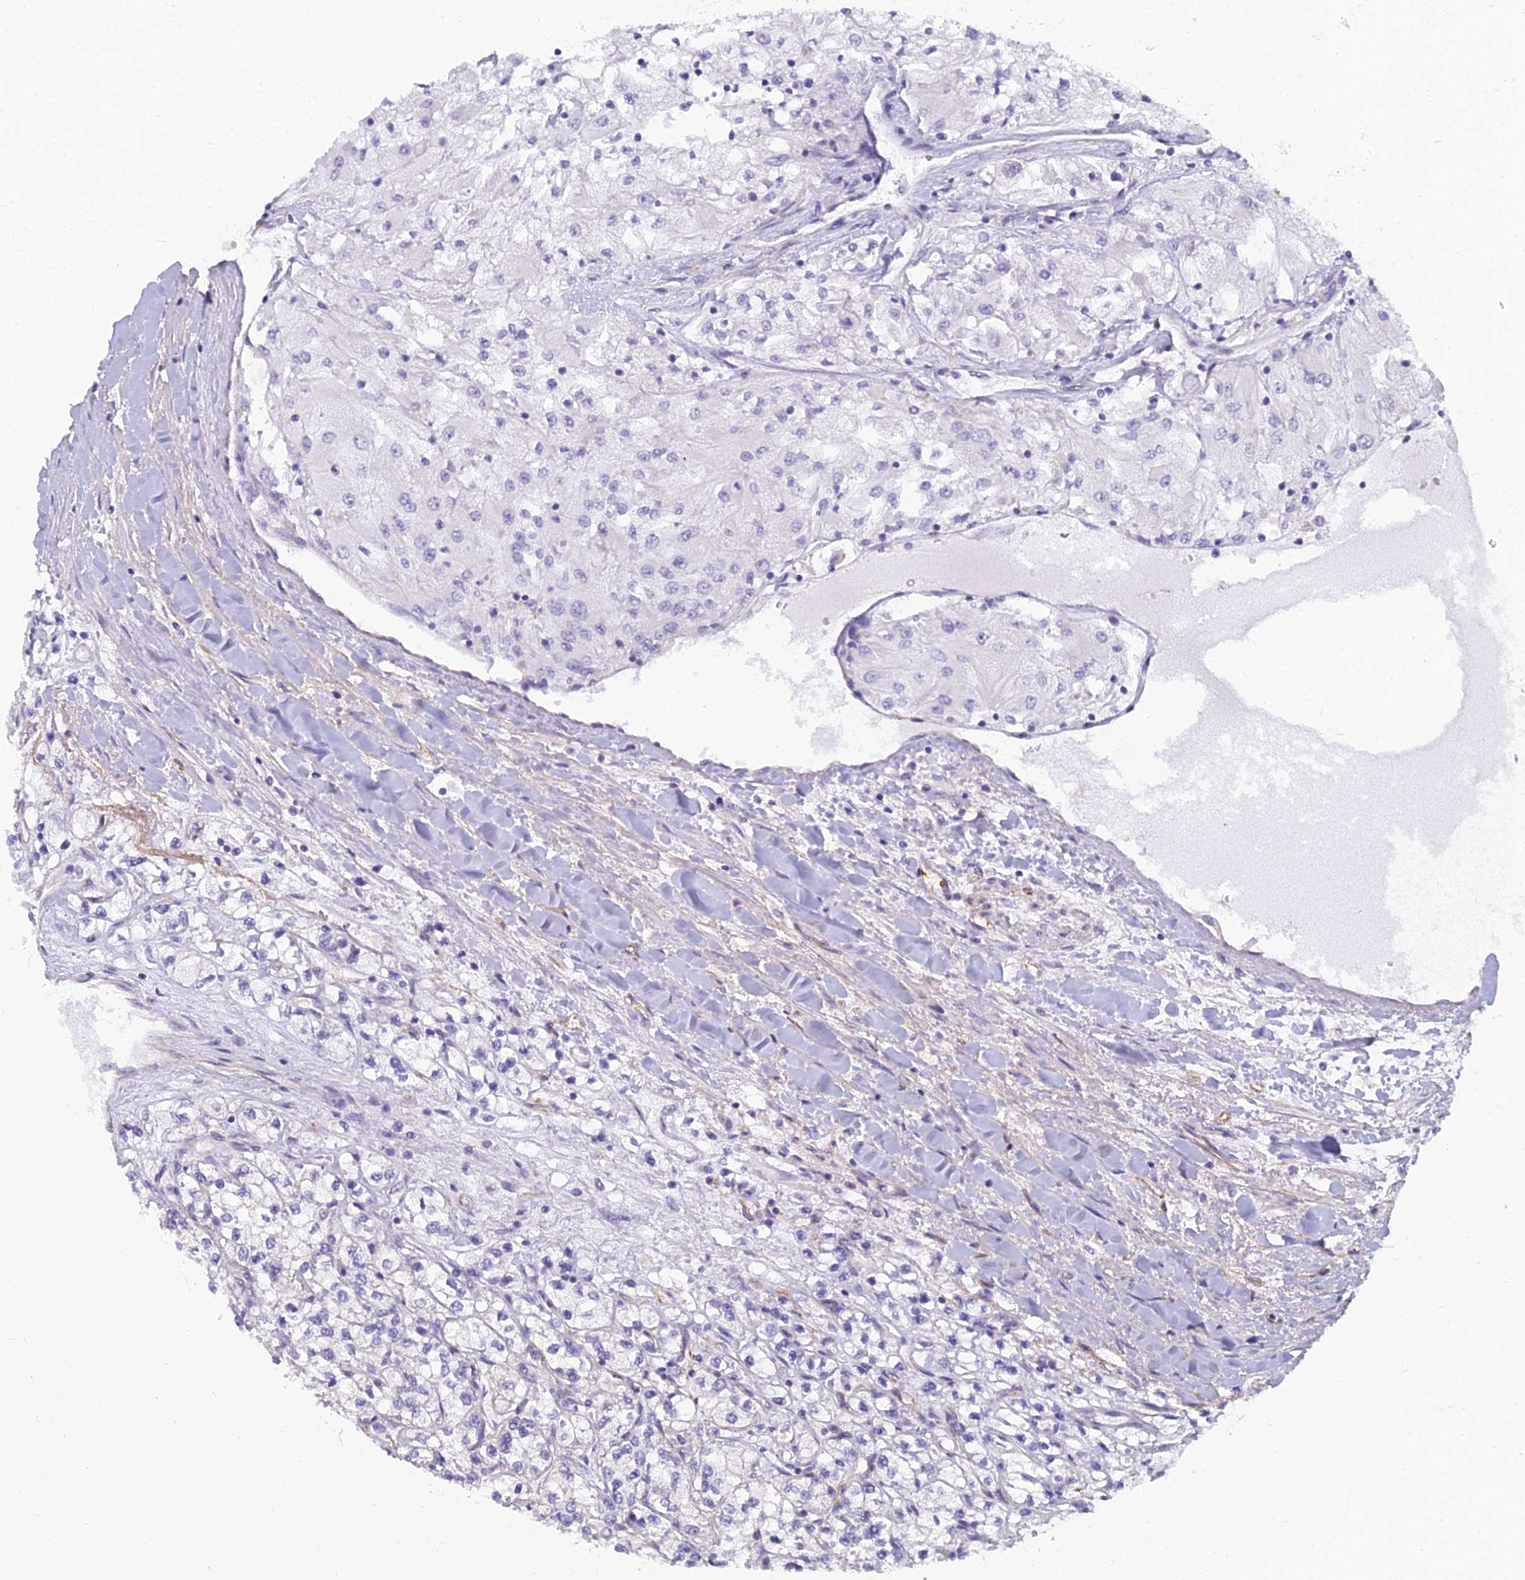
{"staining": {"intensity": "negative", "quantity": "none", "location": "none"}, "tissue": "renal cancer", "cell_type": "Tumor cells", "image_type": "cancer", "snomed": [{"axis": "morphology", "description": "Adenocarcinoma, NOS"}, {"axis": "topography", "description": "Kidney"}], "caption": "IHC micrograph of neoplastic tissue: adenocarcinoma (renal) stained with DAB (3,3'-diaminobenzidine) displays no significant protein positivity in tumor cells. Nuclei are stained in blue.", "gene": "RGL3", "patient": {"sex": "male", "age": 80}}